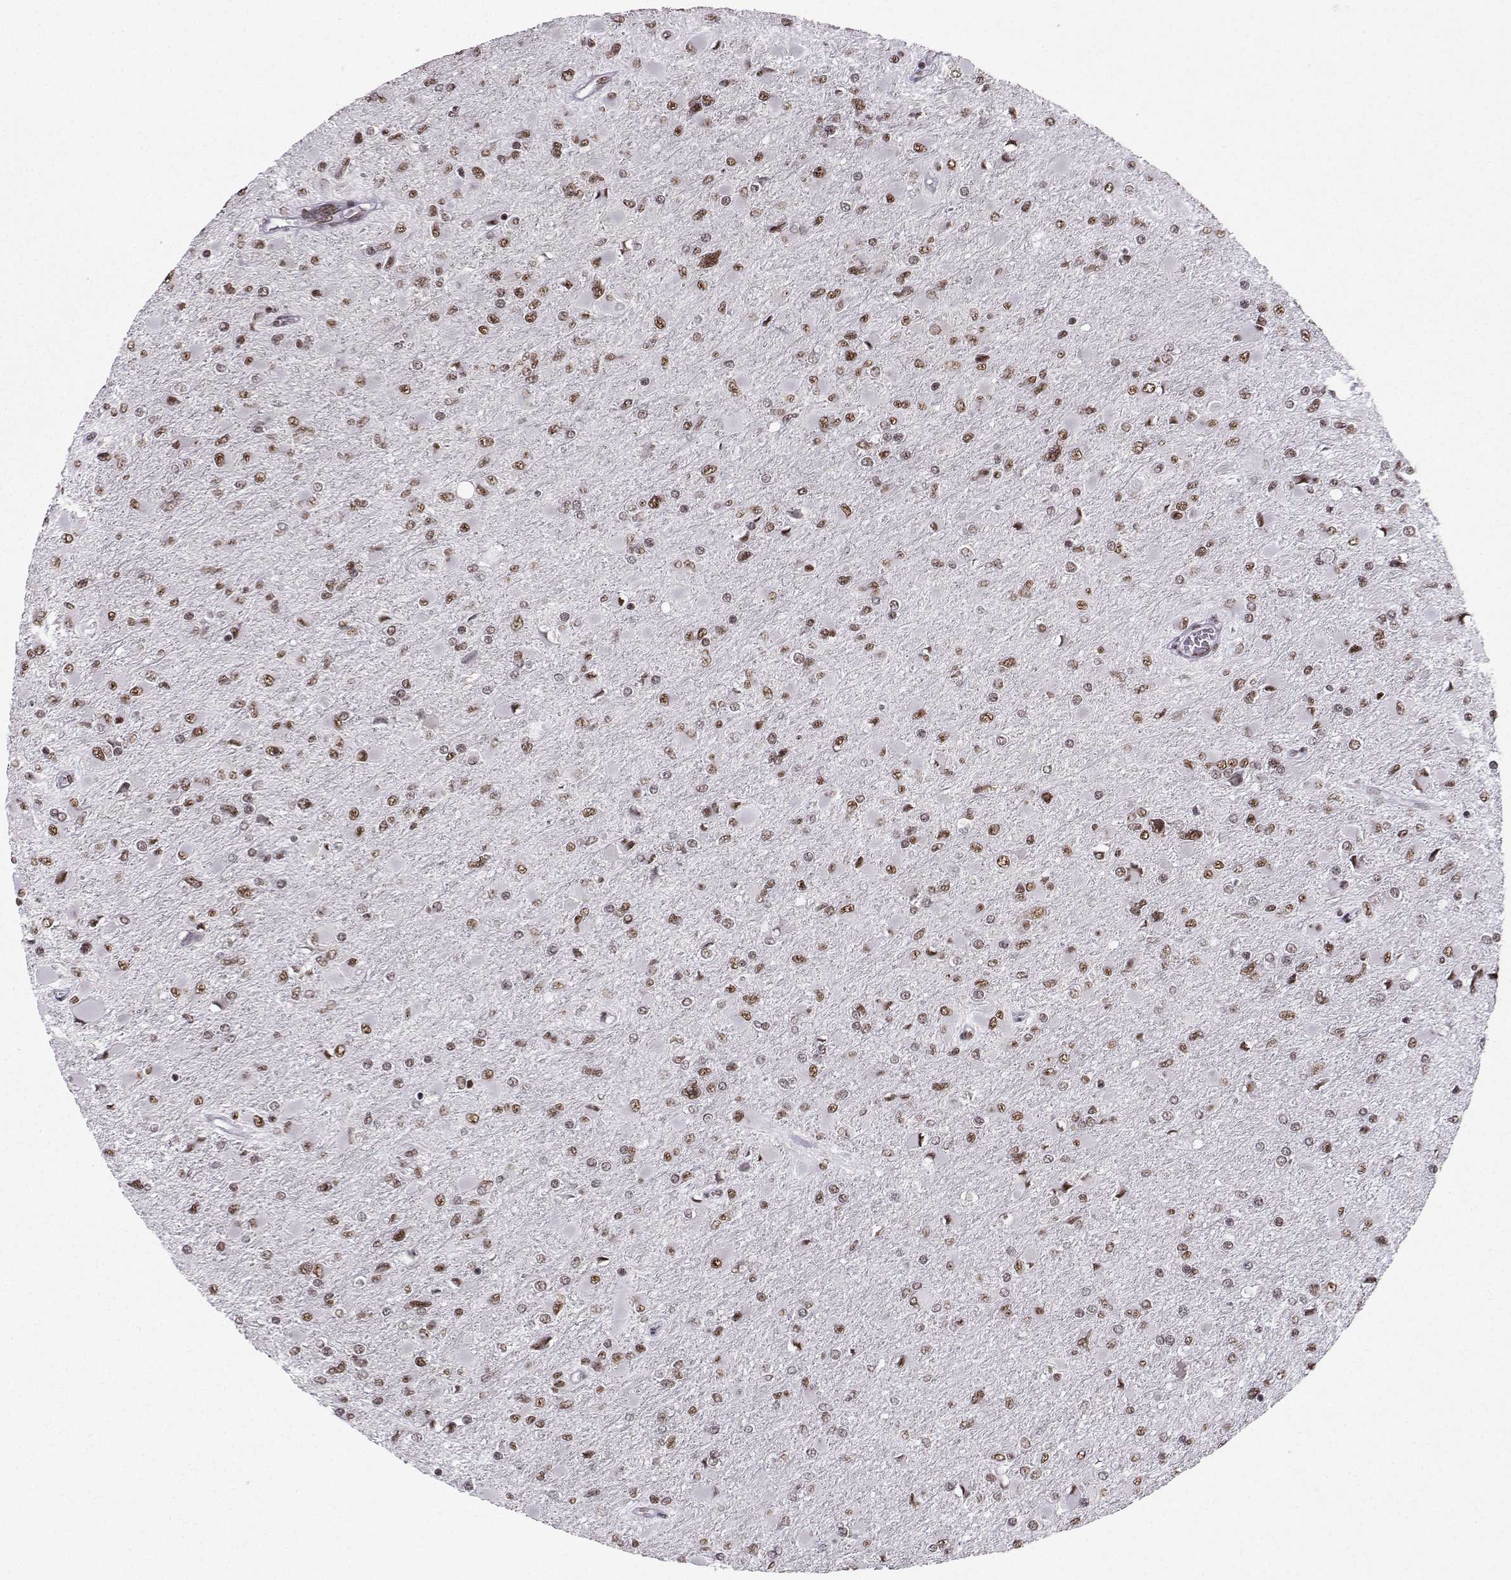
{"staining": {"intensity": "weak", "quantity": "25%-75%", "location": "nuclear"}, "tissue": "glioma", "cell_type": "Tumor cells", "image_type": "cancer", "snomed": [{"axis": "morphology", "description": "Glioma, malignant, High grade"}, {"axis": "topography", "description": "Cerebral cortex"}], "caption": "Tumor cells reveal low levels of weak nuclear positivity in about 25%-75% of cells in human malignant glioma (high-grade).", "gene": "SNRPB2", "patient": {"sex": "female", "age": 36}}